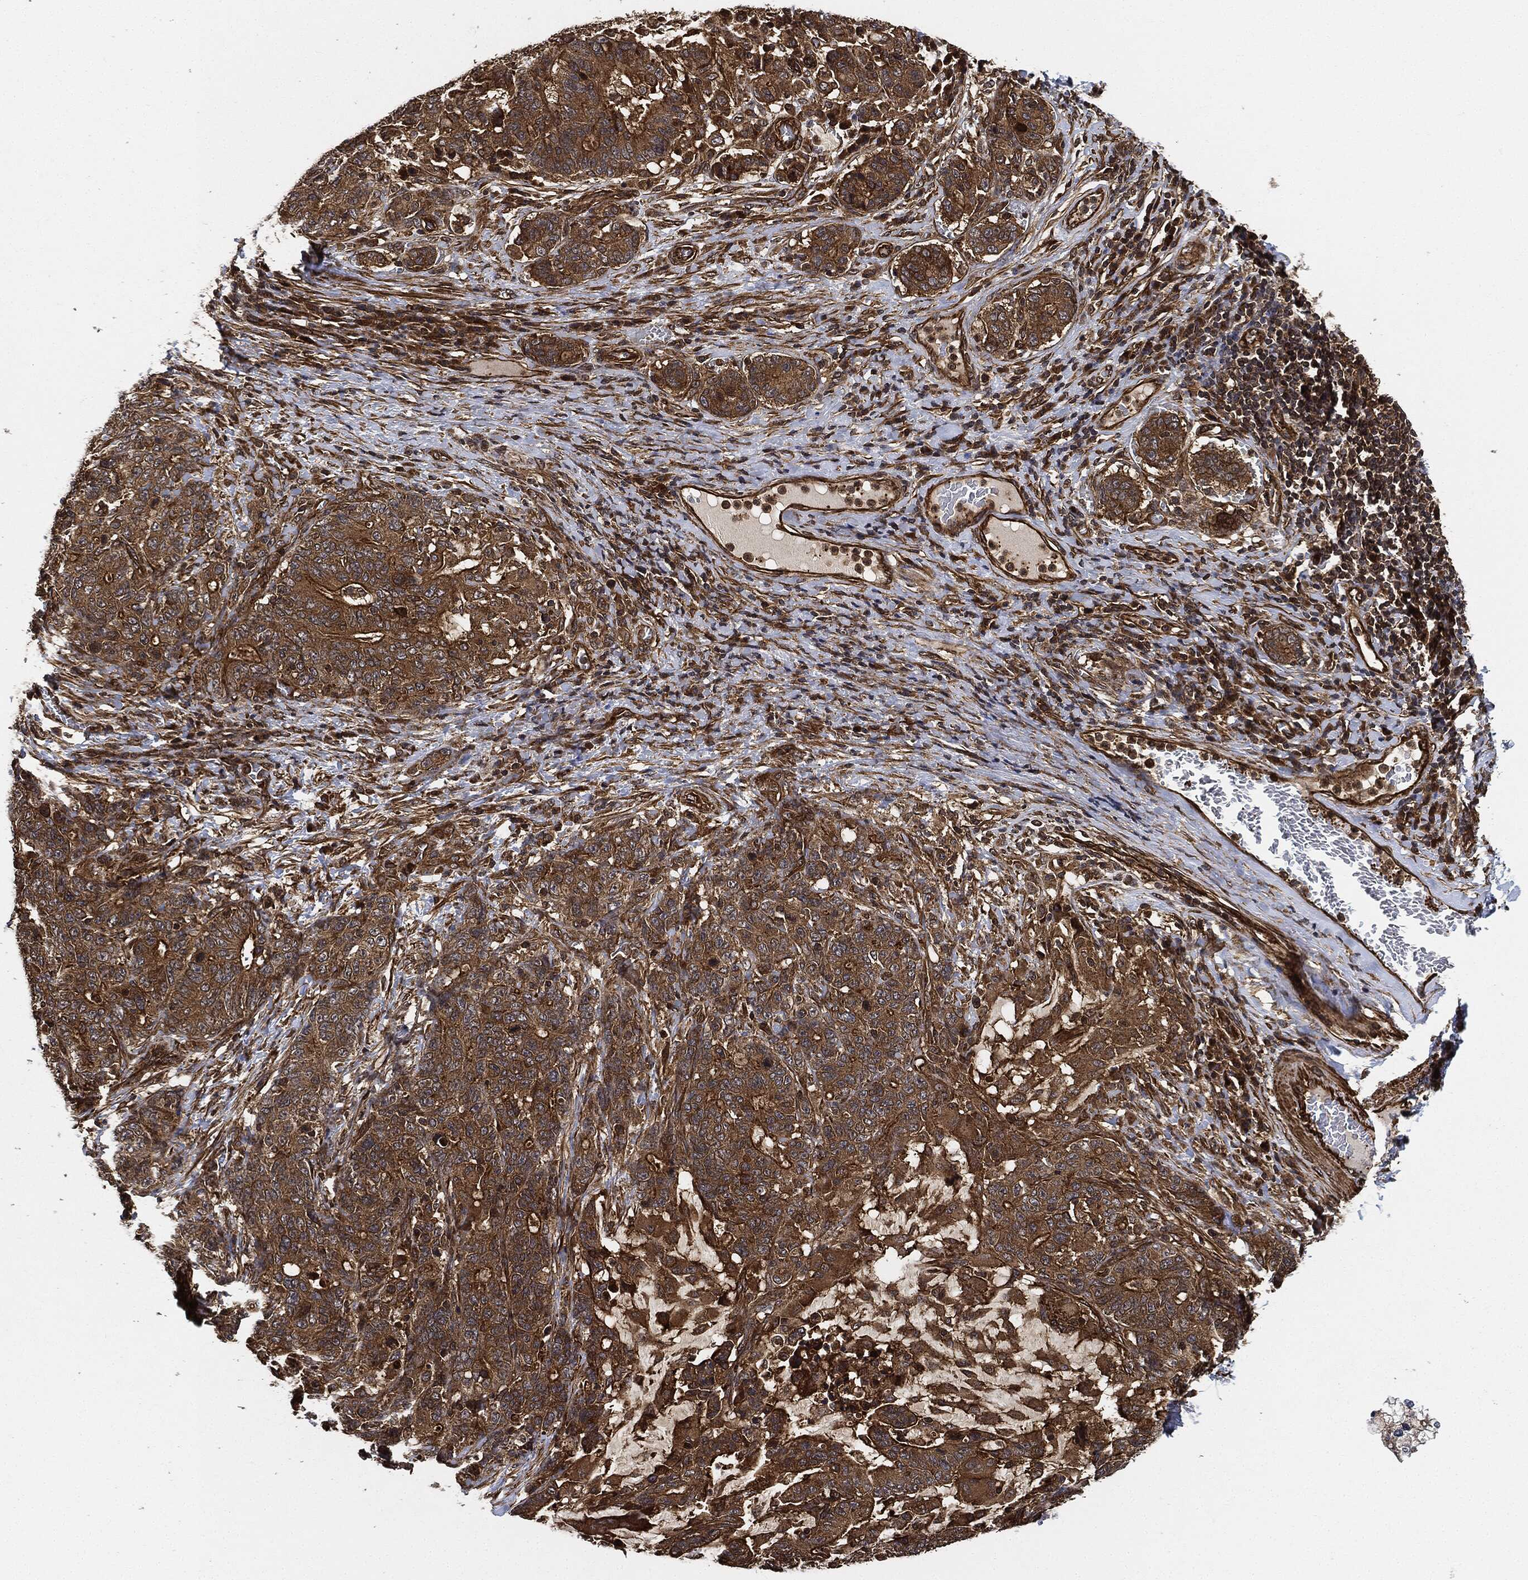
{"staining": {"intensity": "strong", "quantity": ">75%", "location": "cytoplasmic/membranous"}, "tissue": "stomach cancer", "cell_type": "Tumor cells", "image_type": "cancer", "snomed": [{"axis": "morphology", "description": "Normal tissue, NOS"}, {"axis": "morphology", "description": "Adenocarcinoma, NOS"}, {"axis": "topography", "description": "Stomach"}], "caption": "Immunohistochemistry (IHC) histopathology image of human adenocarcinoma (stomach) stained for a protein (brown), which exhibits high levels of strong cytoplasmic/membranous positivity in approximately >75% of tumor cells.", "gene": "CEP290", "patient": {"sex": "female", "age": 64}}